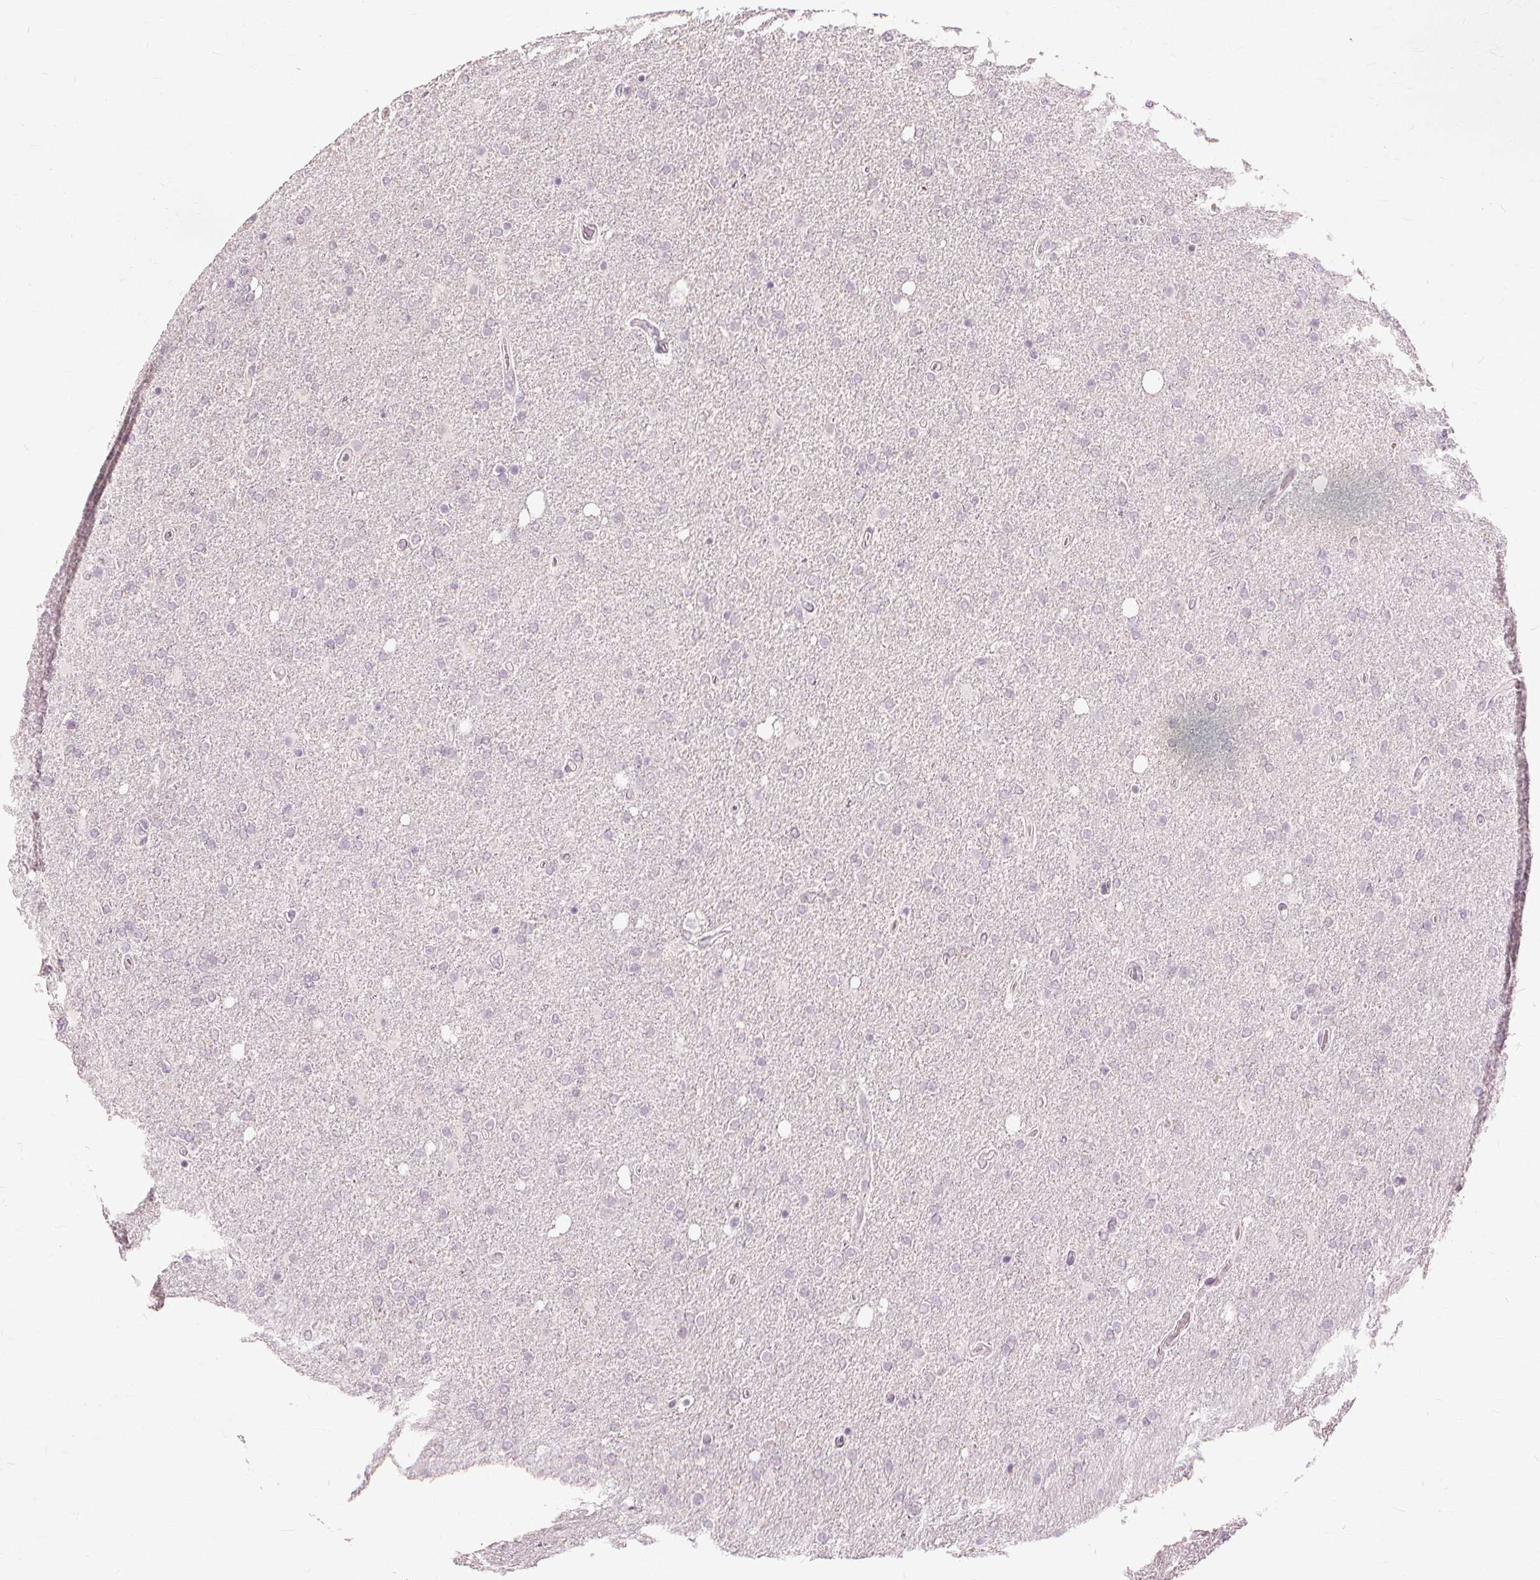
{"staining": {"intensity": "negative", "quantity": "none", "location": "none"}, "tissue": "glioma", "cell_type": "Tumor cells", "image_type": "cancer", "snomed": [{"axis": "morphology", "description": "Glioma, malignant, High grade"}, {"axis": "topography", "description": "Cerebral cortex"}], "caption": "DAB immunohistochemical staining of glioma demonstrates no significant staining in tumor cells.", "gene": "SFTPD", "patient": {"sex": "male", "age": 70}}